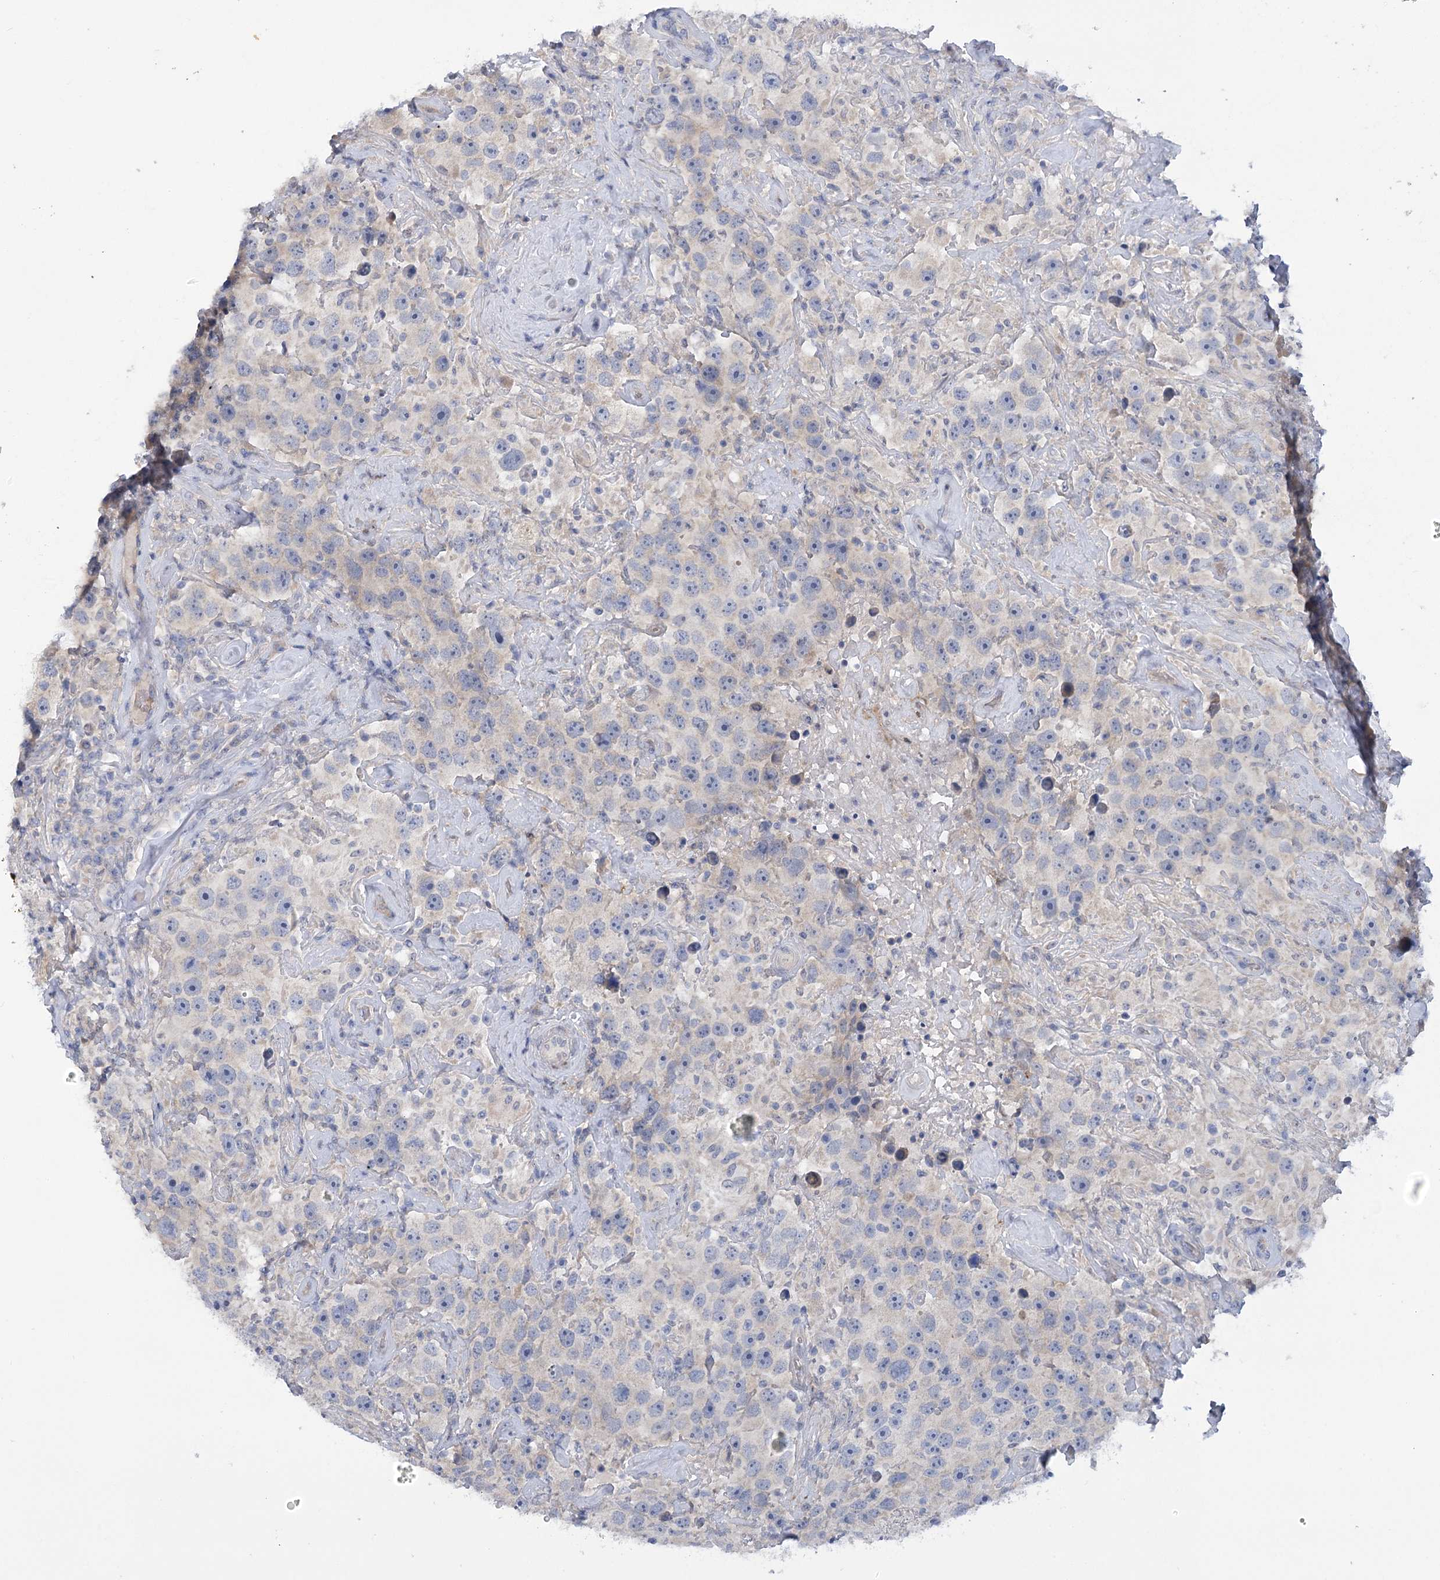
{"staining": {"intensity": "negative", "quantity": "none", "location": "none"}, "tissue": "testis cancer", "cell_type": "Tumor cells", "image_type": "cancer", "snomed": [{"axis": "morphology", "description": "Seminoma, NOS"}, {"axis": "topography", "description": "Testis"}], "caption": "Immunohistochemistry of testis seminoma reveals no staining in tumor cells.", "gene": "DCUN1D1", "patient": {"sex": "male", "age": 49}}